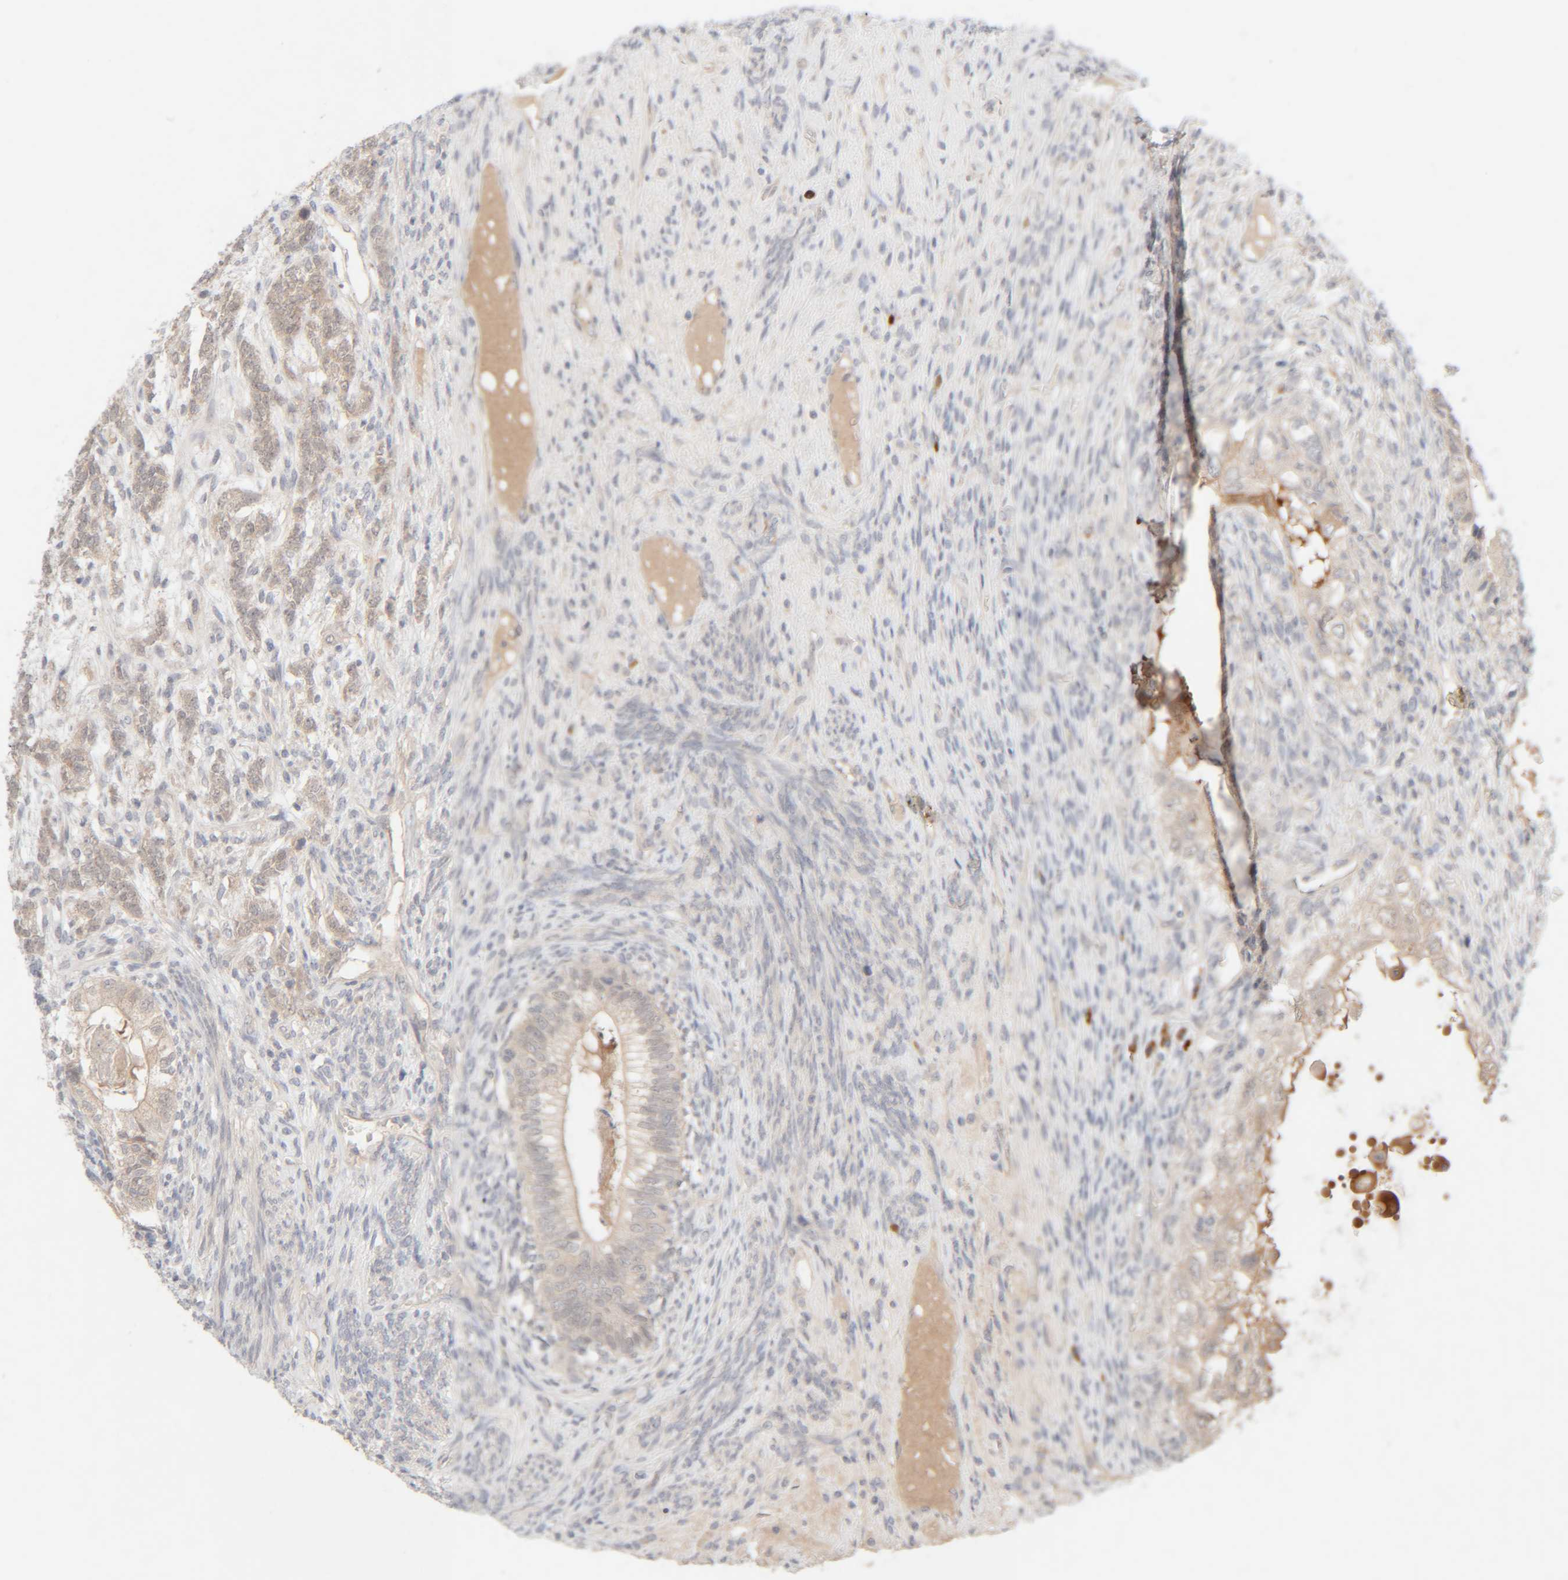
{"staining": {"intensity": "weak", "quantity": "<25%", "location": "nuclear"}, "tissue": "testis cancer", "cell_type": "Tumor cells", "image_type": "cancer", "snomed": [{"axis": "morphology", "description": "Seminoma, NOS"}, {"axis": "topography", "description": "Testis"}], "caption": "A micrograph of human testis cancer (seminoma) is negative for staining in tumor cells.", "gene": "CHKA", "patient": {"sex": "male", "age": 28}}